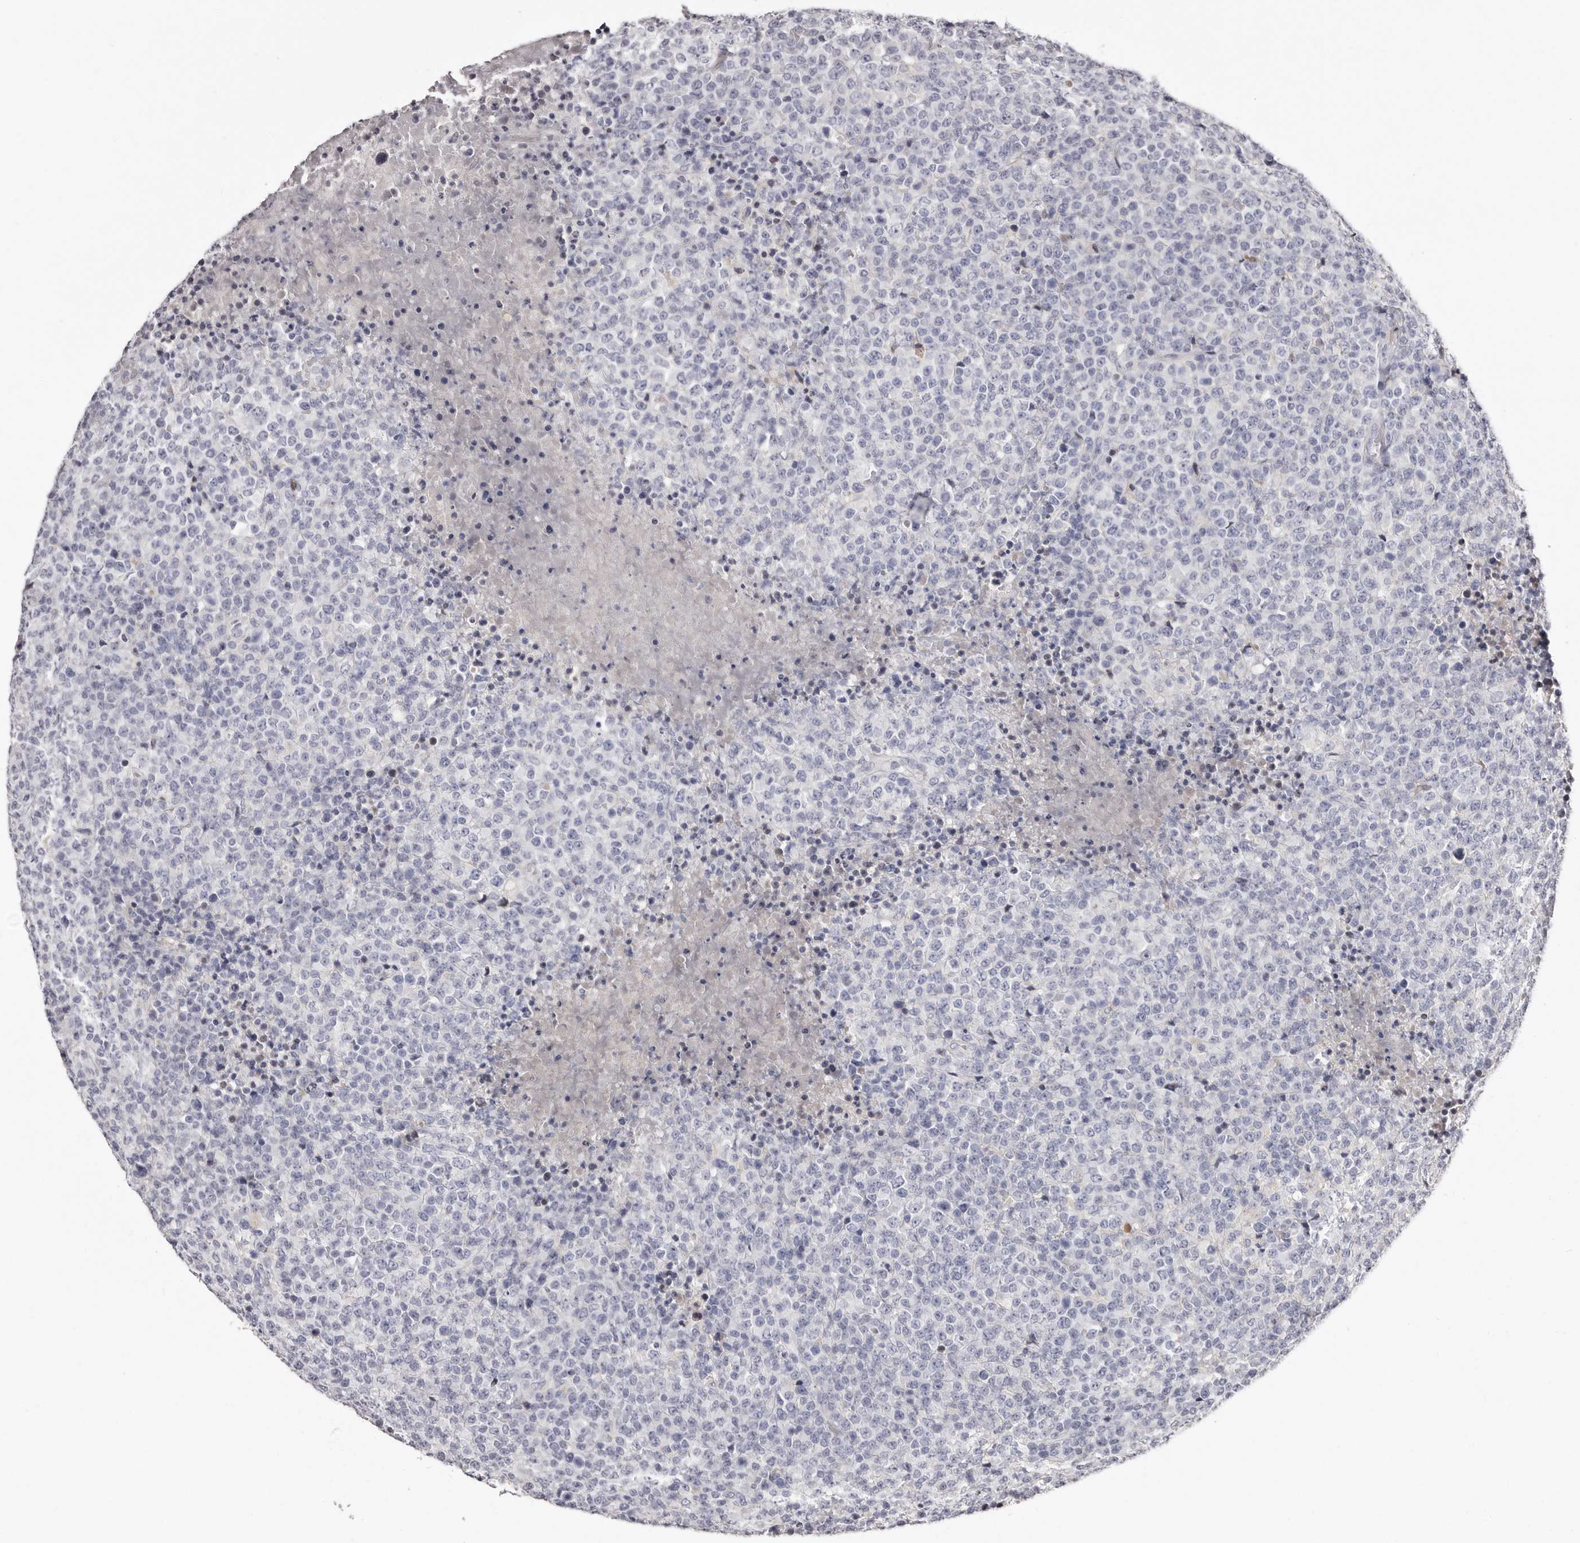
{"staining": {"intensity": "negative", "quantity": "none", "location": "none"}, "tissue": "lymphoma", "cell_type": "Tumor cells", "image_type": "cancer", "snomed": [{"axis": "morphology", "description": "Malignant lymphoma, non-Hodgkin's type, High grade"}, {"axis": "topography", "description": "Lymph node"}], "caption": "A high-resolution micrograph shows IHC staining of malignant lymphoma, non-Hodgkin's type (high-grade), which displays no significant positivity in tumor cells. (Immunohistochemistry, brightfield microscopy, high magnification).", "gene": "TBC1D22B", "patient": {"sex": "male", "age": 13}}